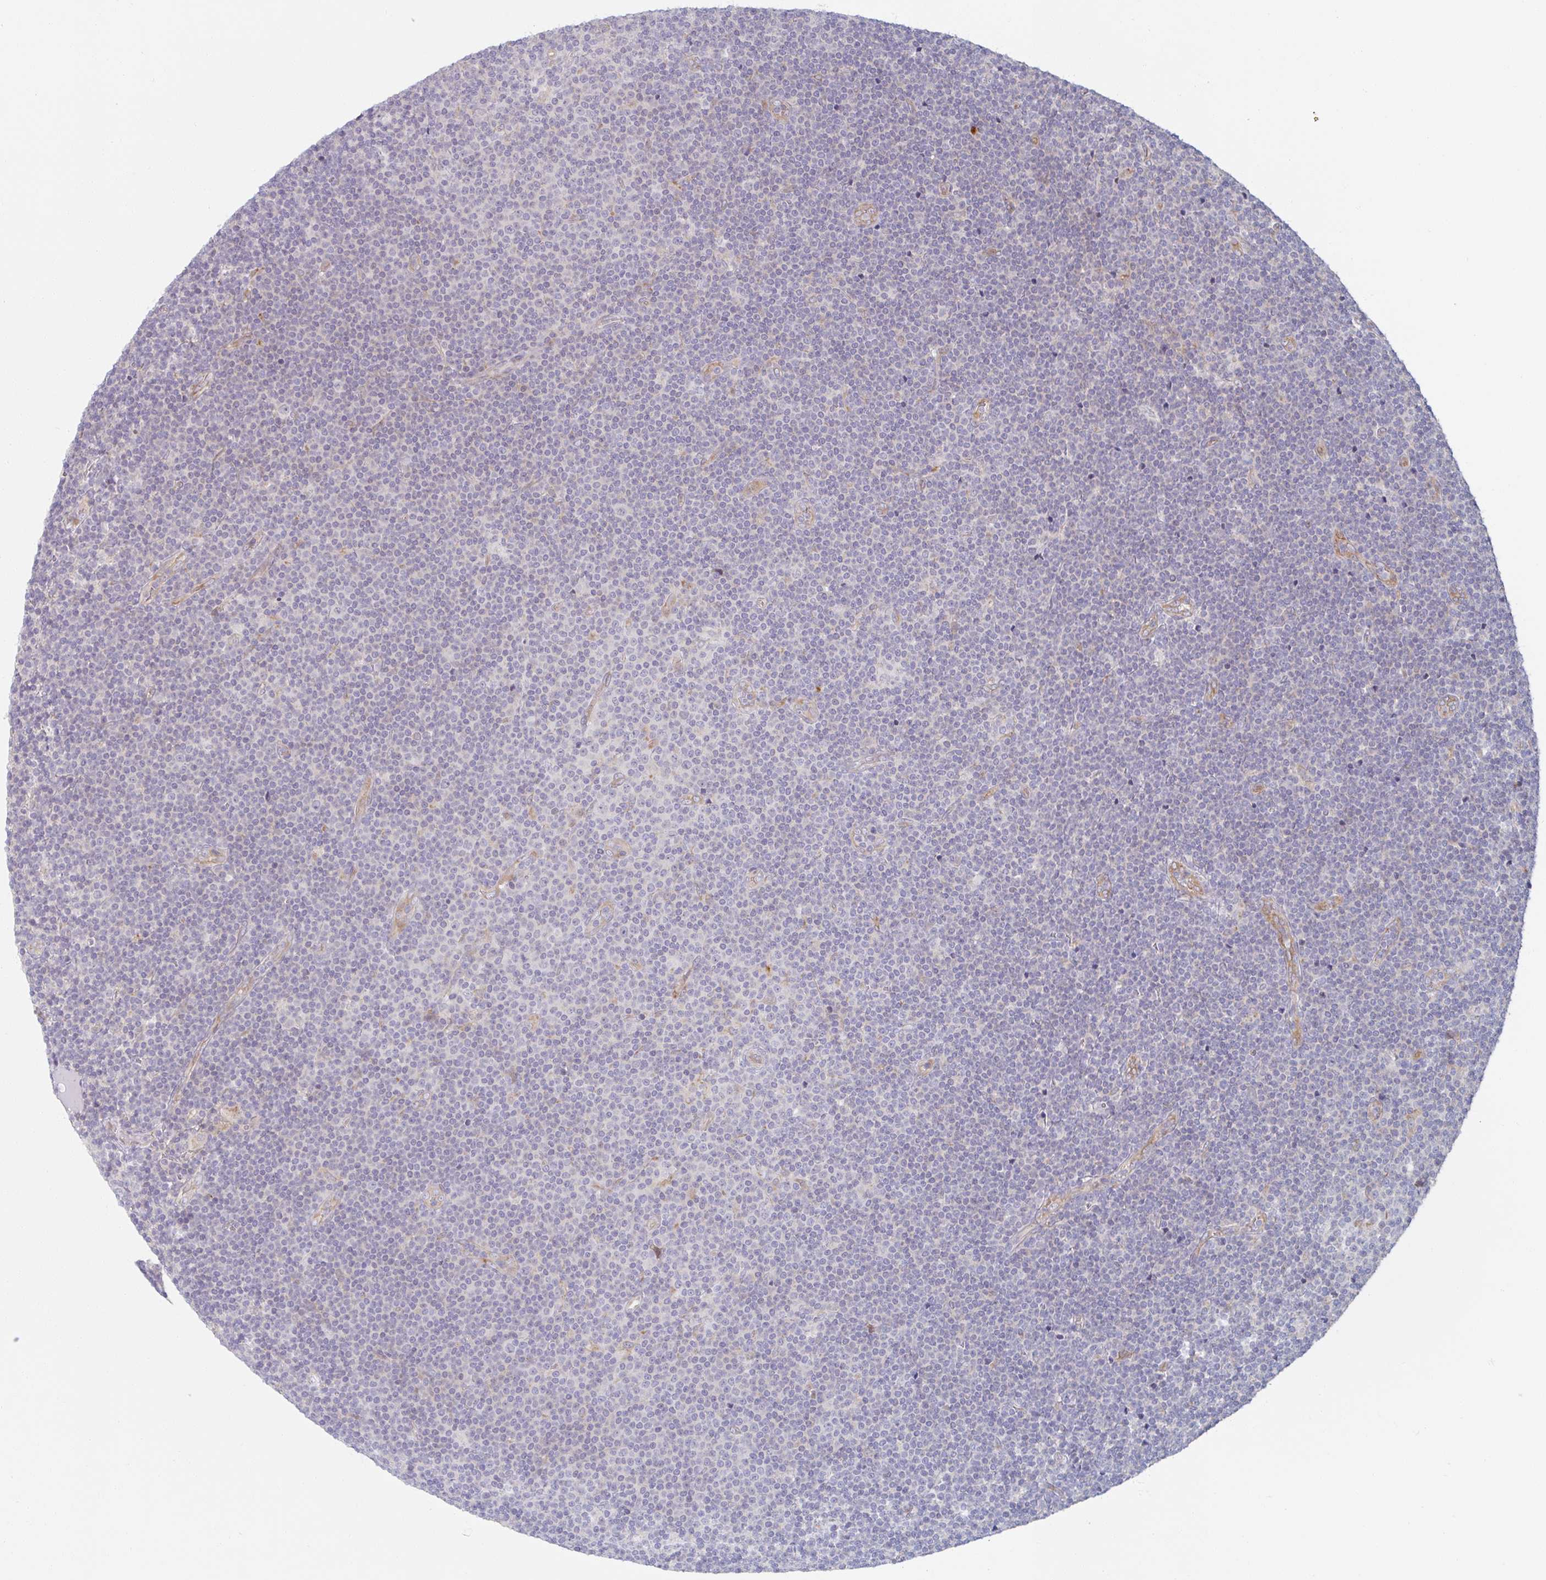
{"staining": {"intensity": "negative", "quantity": "none", "location": "none"}, "tissue": "lymphoma", "cell_type": "Tumor cells", "image_type": "cancer", "snomed": [{"axis": "morphology", "description": "Malignant lymphoma, non-Hodgkin's type, Low grade"}, {"axis": "topography", "description": "Lymph node"}], "caption": "Immunohistochemistry of human lymphoma exhibits no positivity in tumor cells.", "gene": "TRAPPC10", "patient": {"sex": "male", "age": 48}}